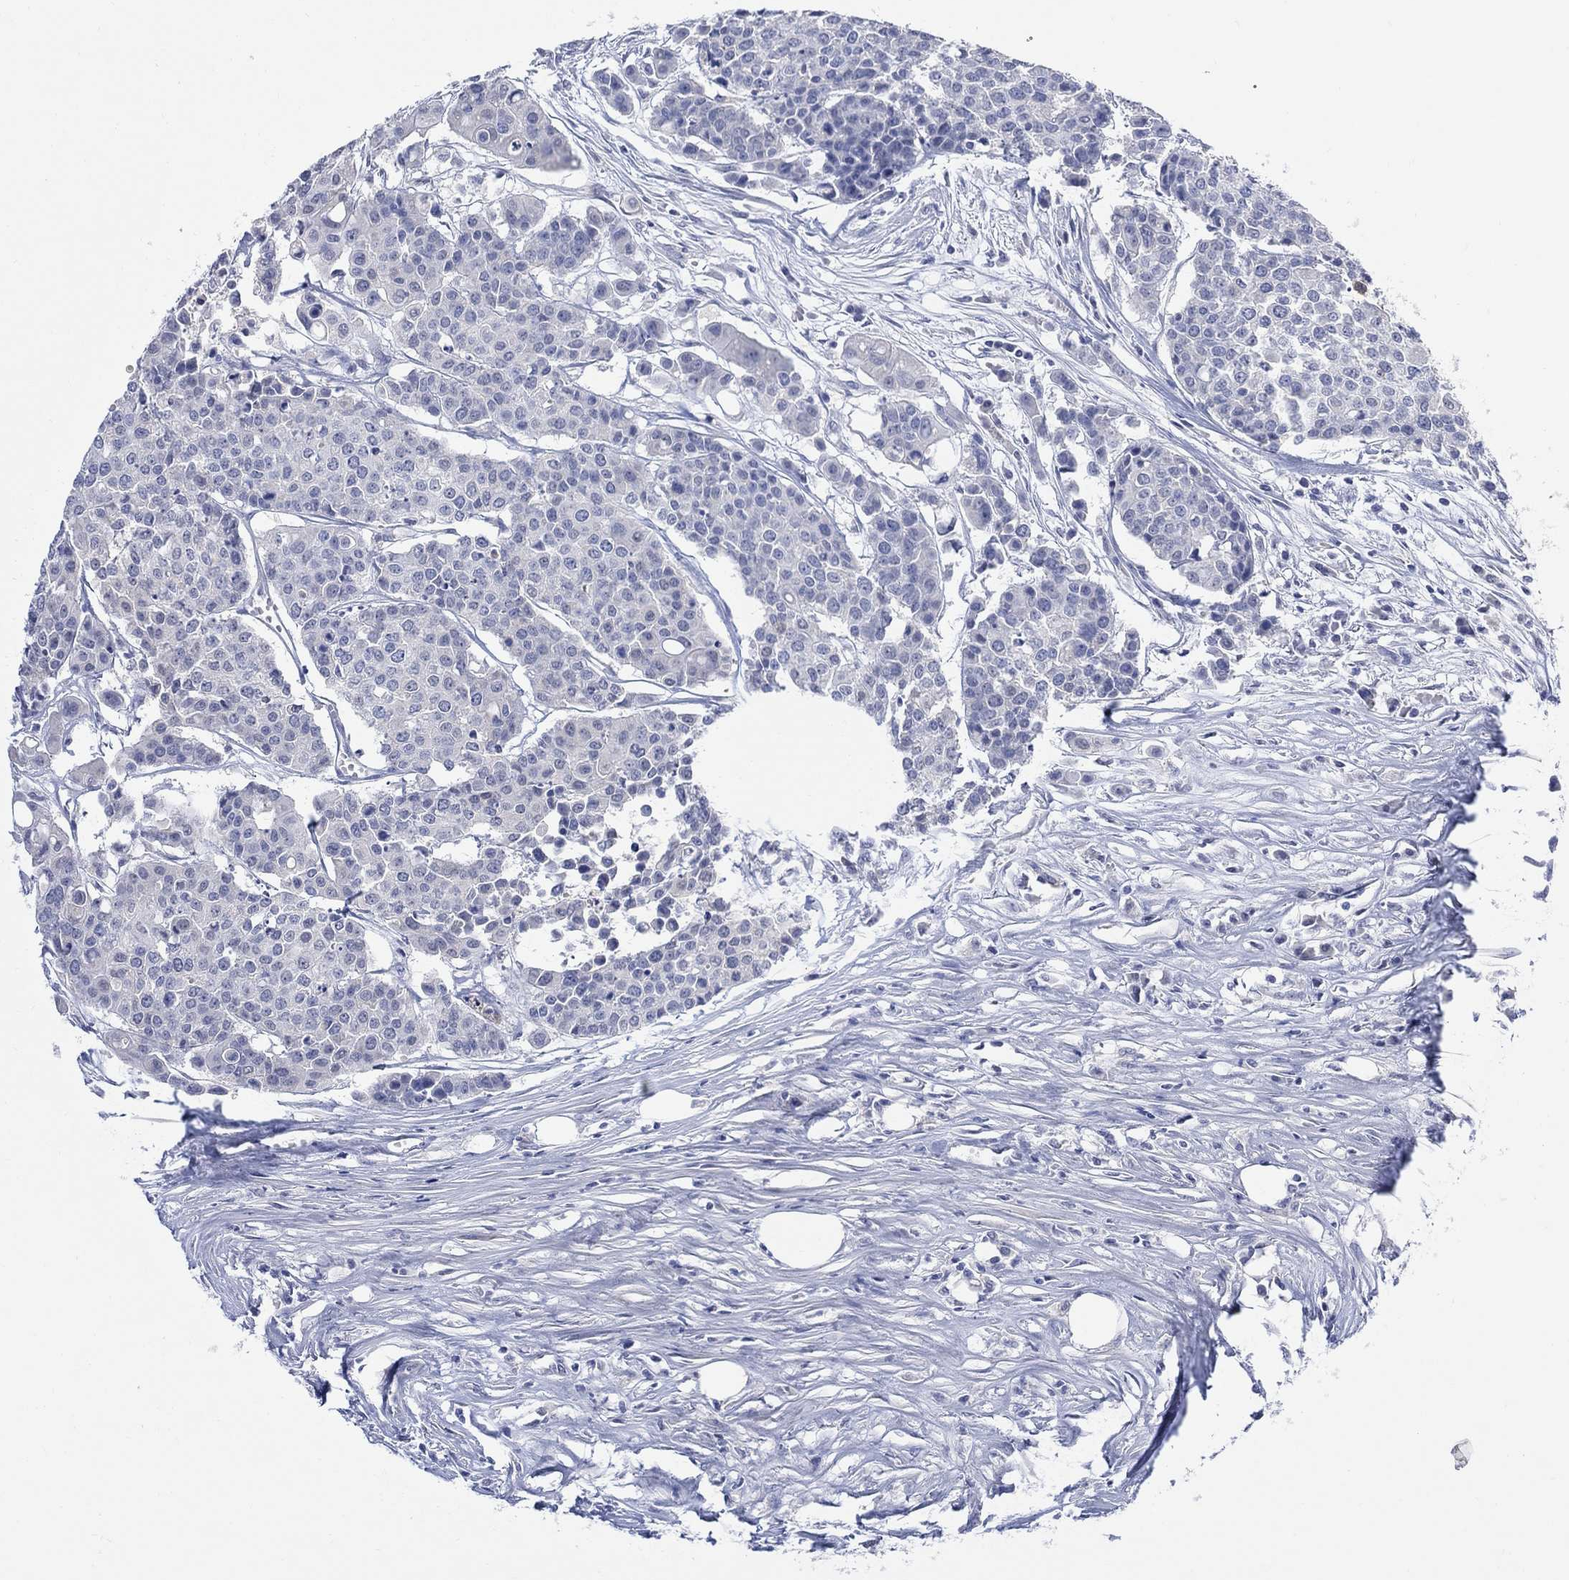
{"staining": {"intensity": "negative", "quantity": "none", "location": "none"}, "tissue": "carcinoid", "cell_type": "Tumor cells", "image_type": "cancer", "snomed": [{"axis": "morphology", "description": "Carcinoid, malignant, NOS"}, {"axis": "topography", "description": "Colon"}], "caption": "Tumor cells show no significant staining in carcinoid (malignant).", "gene": "FBP2", "patient": {"sex": "male", "age": 81}}